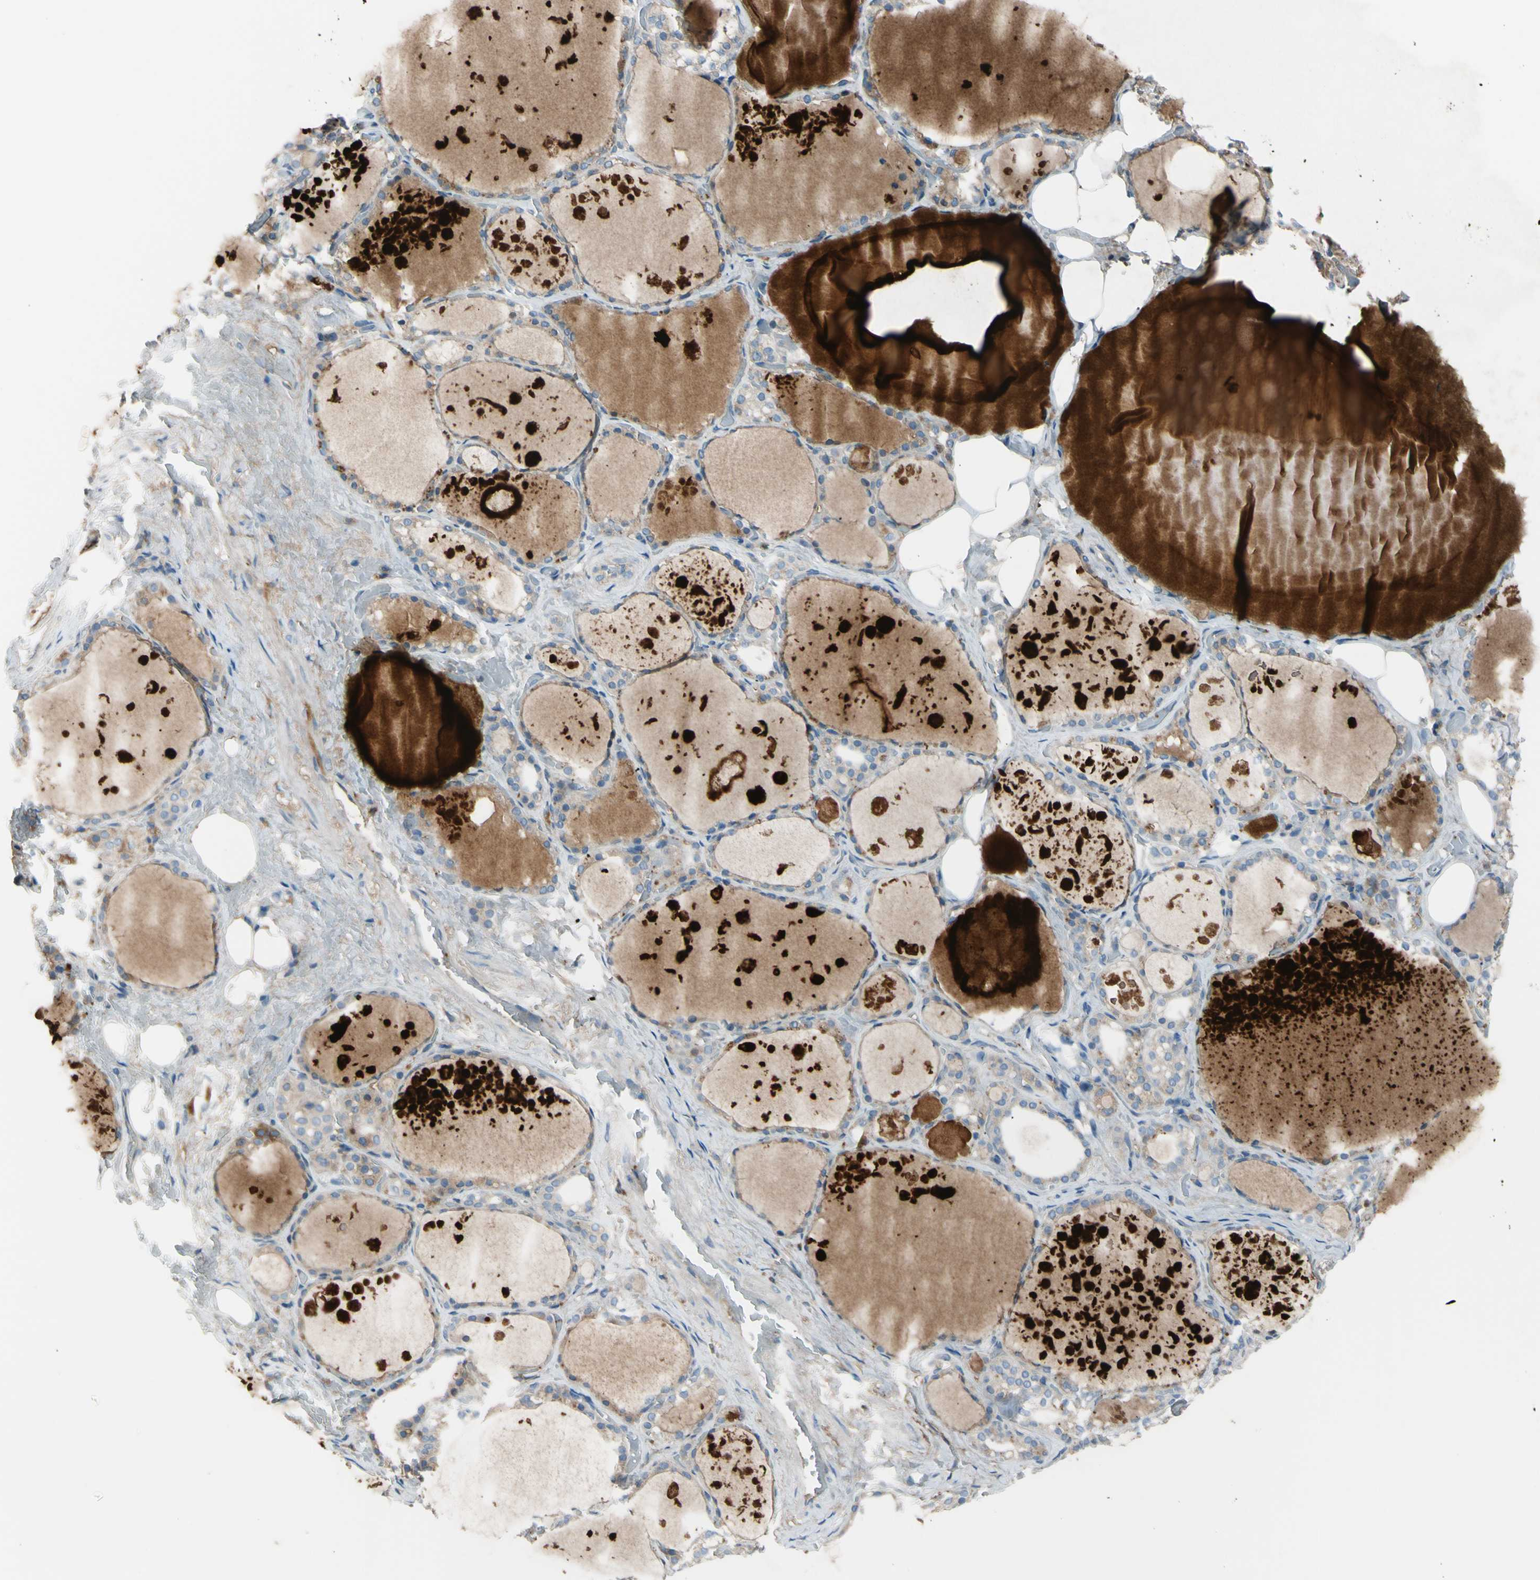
{"staining": {"intensity": "moderate", "quantity": ">75%", "location": "cytoplasmic/membranous"}, "tissue": "thyroid gland", "cell_type": "Glandular cells", "image_type": "normal", "snomed": [{"axis": "morphology", "description": "Normal tissue, NOS"}, {"axis": "topography", "description": "Thyroid gland"}], "caption": "High-power microscopy captured an immunohistochemistry photomicrograph of unremarkable thyroid gland, revealing moderate cytoplasmic/membranous staining in approximately >75% of glandular cells. The staining was performed using DAB (3,3'-diaminobenzidine), with brown indicating positive protein expression. Nuclei are stained blue with hematoxylin.", "gene": "ATRN", "patient": {"sex": "male", "age": 61}}